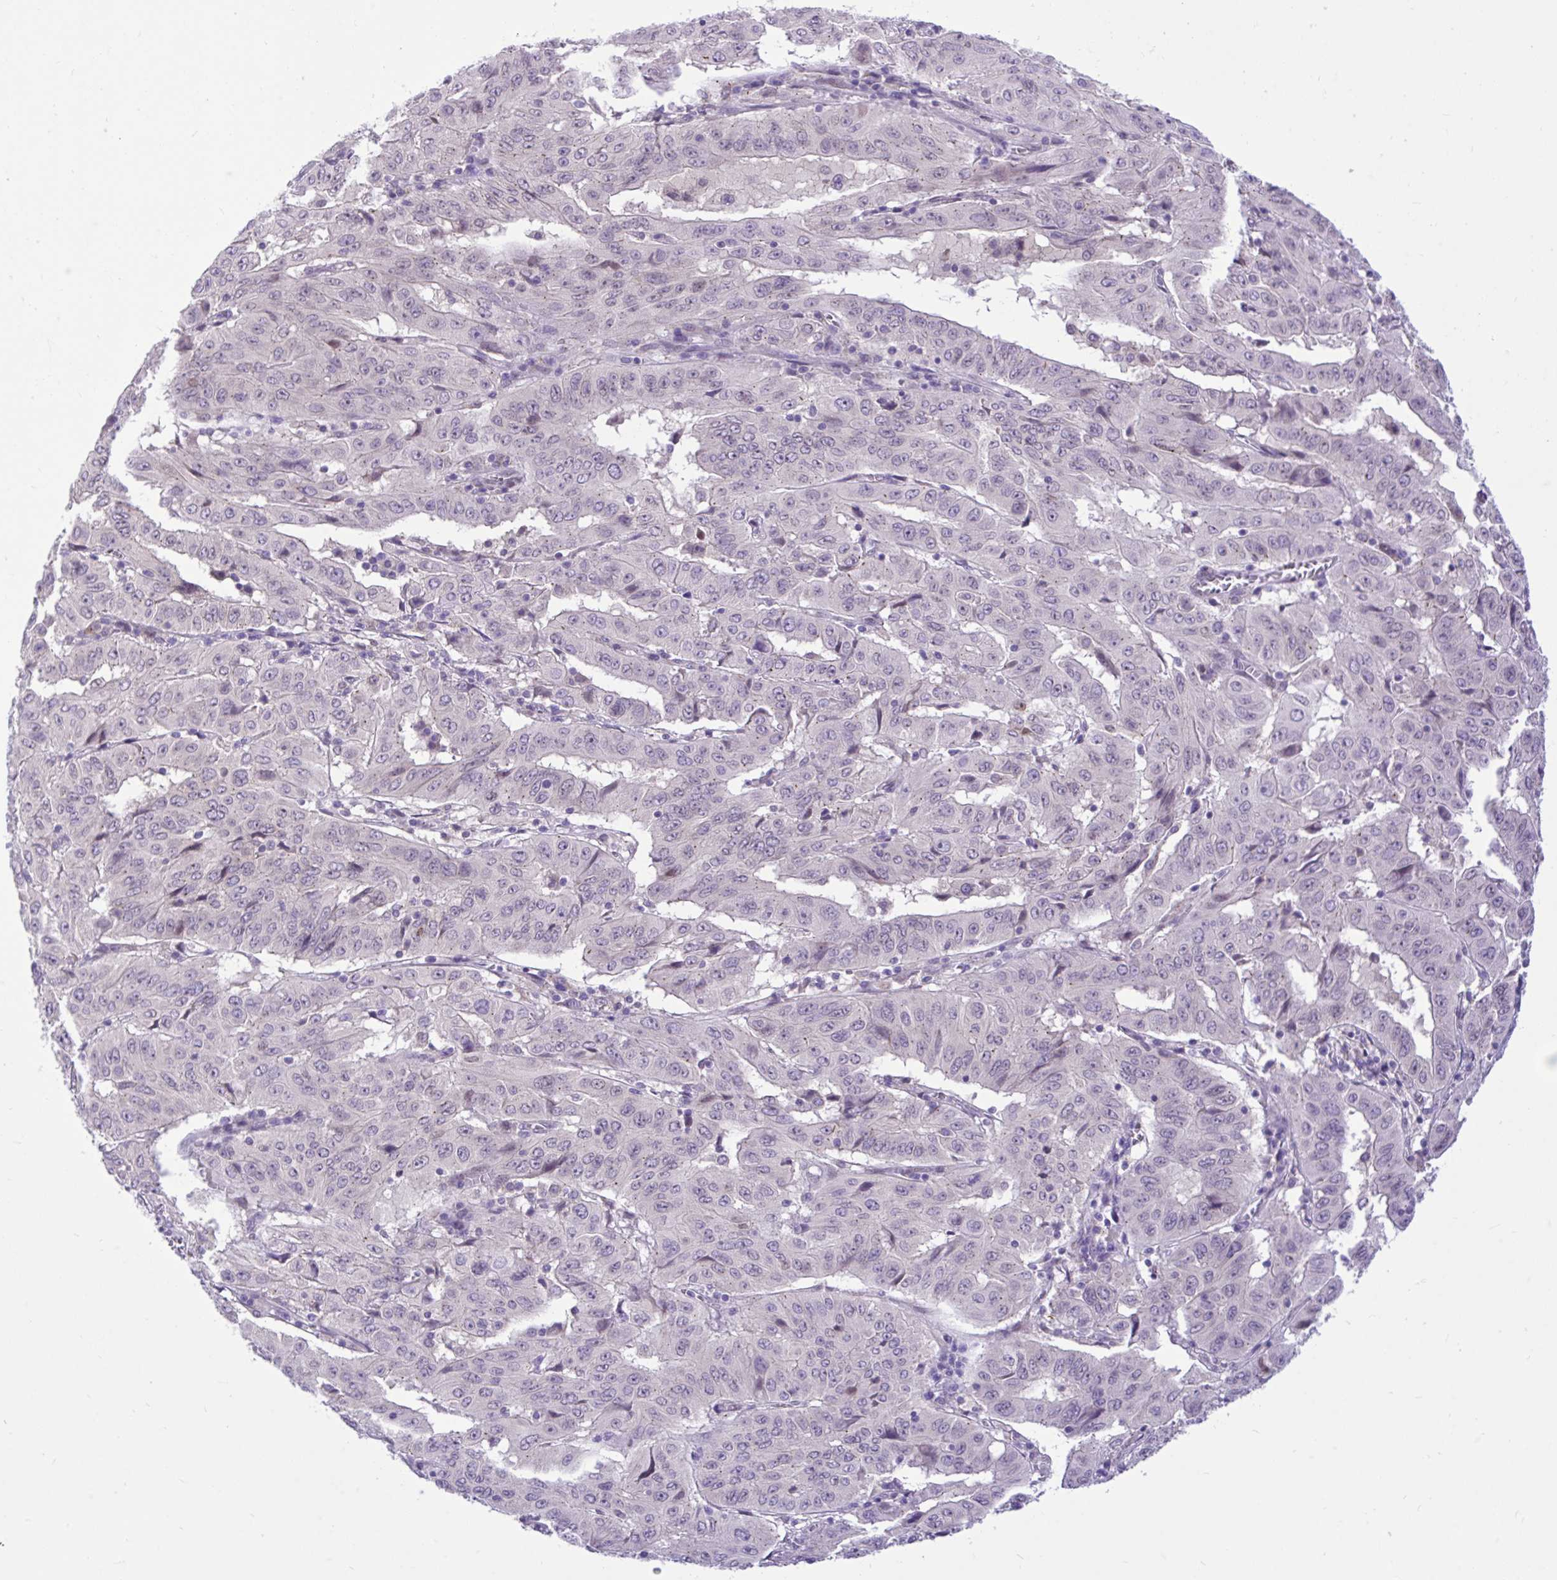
{"staining": {"intensity": "weak", "quantity": "25%-75%", "location": "cytoplasmic/membranous"}, "tissue": "pancreatic cancer", "cell_type": "Tumor cells", "image_type": "cancer", "snomed": [{"axis": "morphology", "description": "Adenocarcinoma, NOS"}, {"axis": "topography", "description": "Pancreas"}], "caption": "Immunohistochemical staining of human pancreatic adenocarcinoma reveals weak cytoplasmic/membranous protein staining in approximately 25%-75% of tumor cells.", "gene": "CEACAM18", "patient": {"sex": "male", "age": 63}}